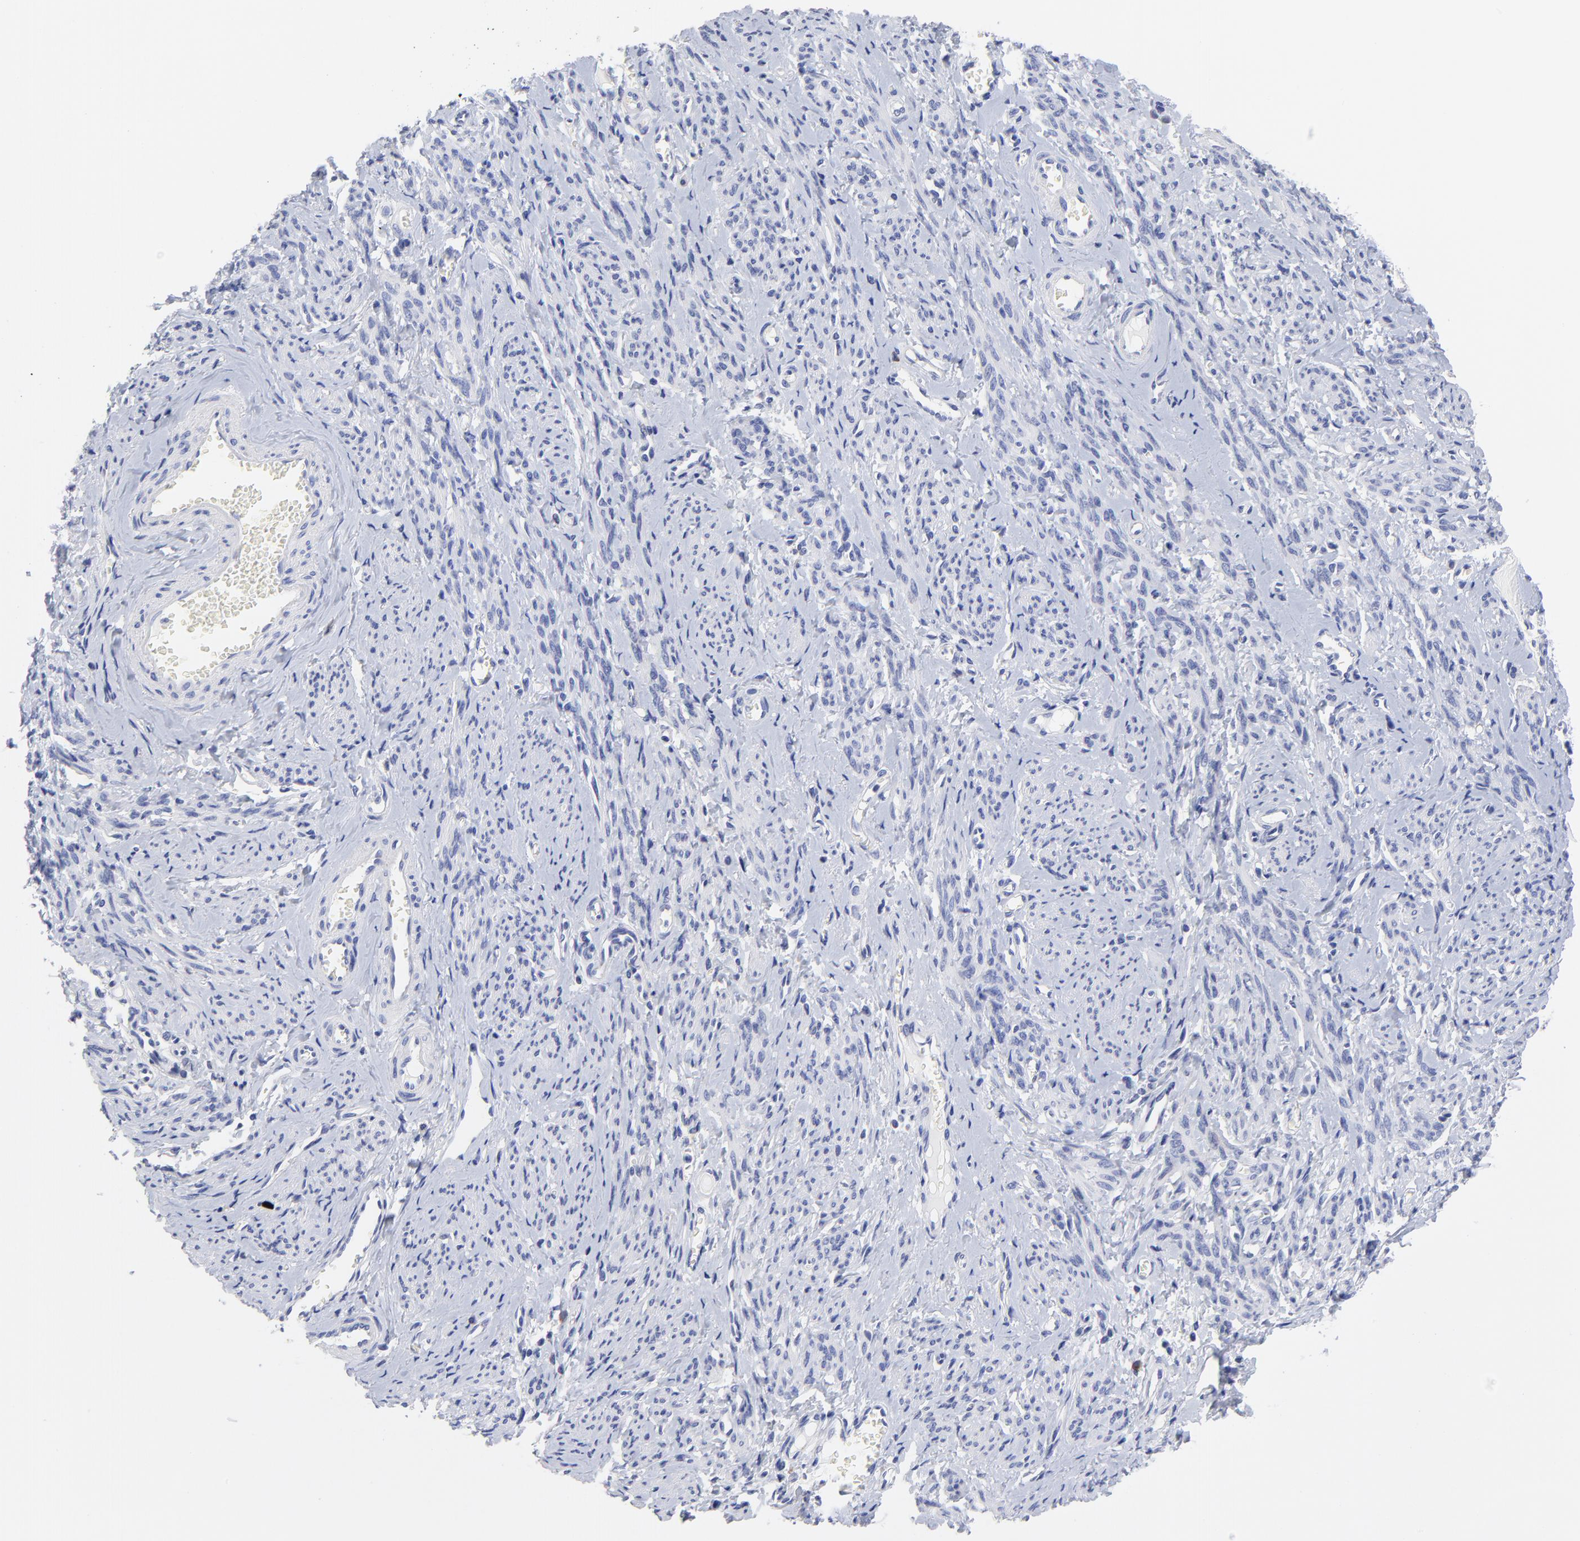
{"staining": {"intensity": "negative", "quantity": "none", "location": "none"}, "tissue": "smooth muscle", "cell_type": "Smooth muscle cells", "image_type": "normal", "snomed": [{"axis": "morphology", "description": "Normal tissue, NOS"}, {"axis": "topography", "description": "Cervix"}, {"axis": "topography", "description": "Endometrium"}], "caption": "The immunohistochemistry micrograph has no significant staining in smooth muscle cells of smooth muscle.", "gene": "LAX1", "patient": {"sex": "female", "age": 65}}